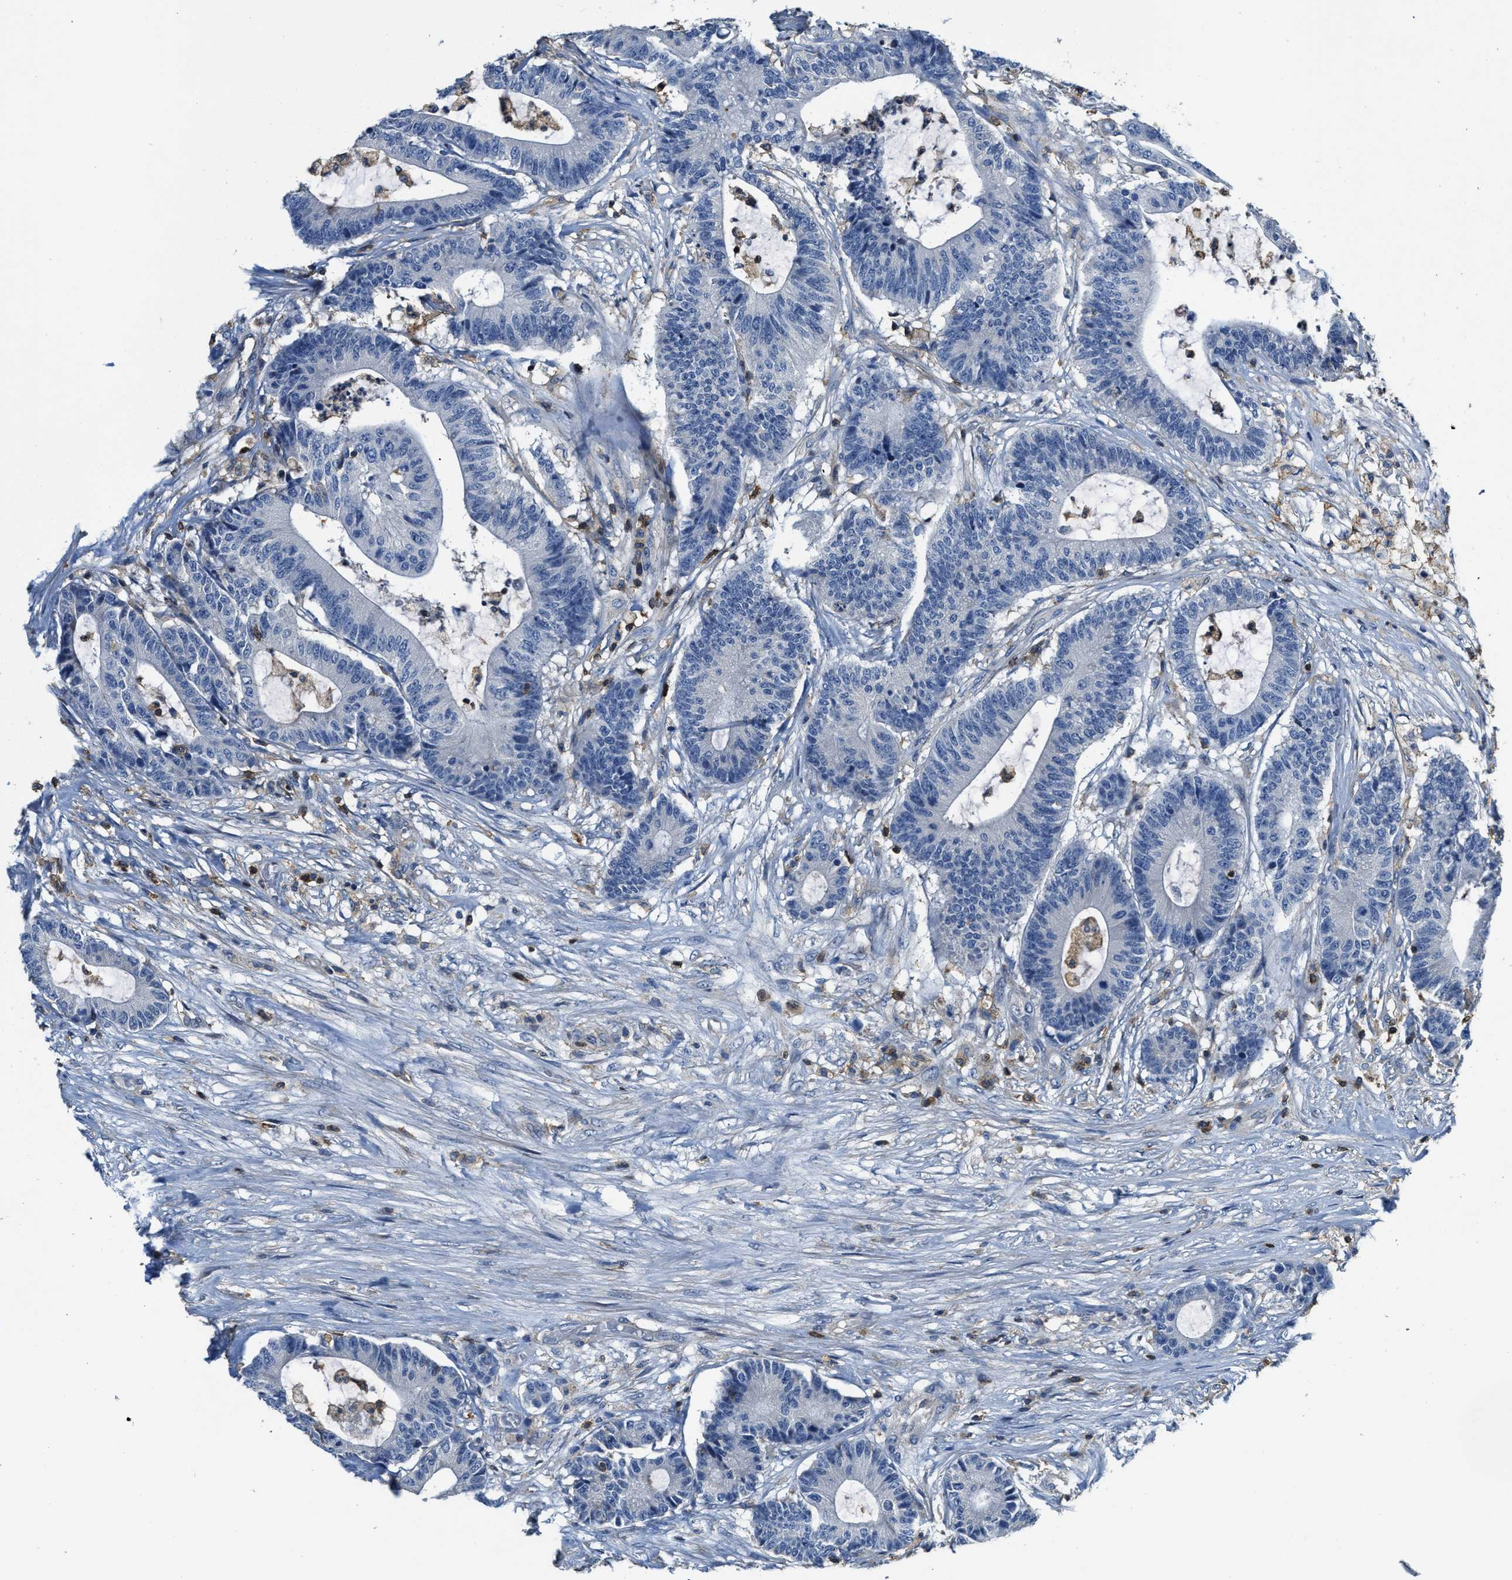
{"staining": {"intensity": "negative", "quantity": "none", "location": "none"}, "tissue": "colorectal cancer", "cell_type": "Tumor cells", "image_type": "cancer", "snomed": [{"axis": "morphology", "description": "Adenocarcinoma, NOS"}, {"axis": "topography", "description": "Colon"}], "caption": "A micrograph of adenocarcinoma (colorectal) stained for a protein demonstrates no brown staining in tumor cells.", "gene": "MYO1G", "patient": {"sex": "female", "age": 84}}